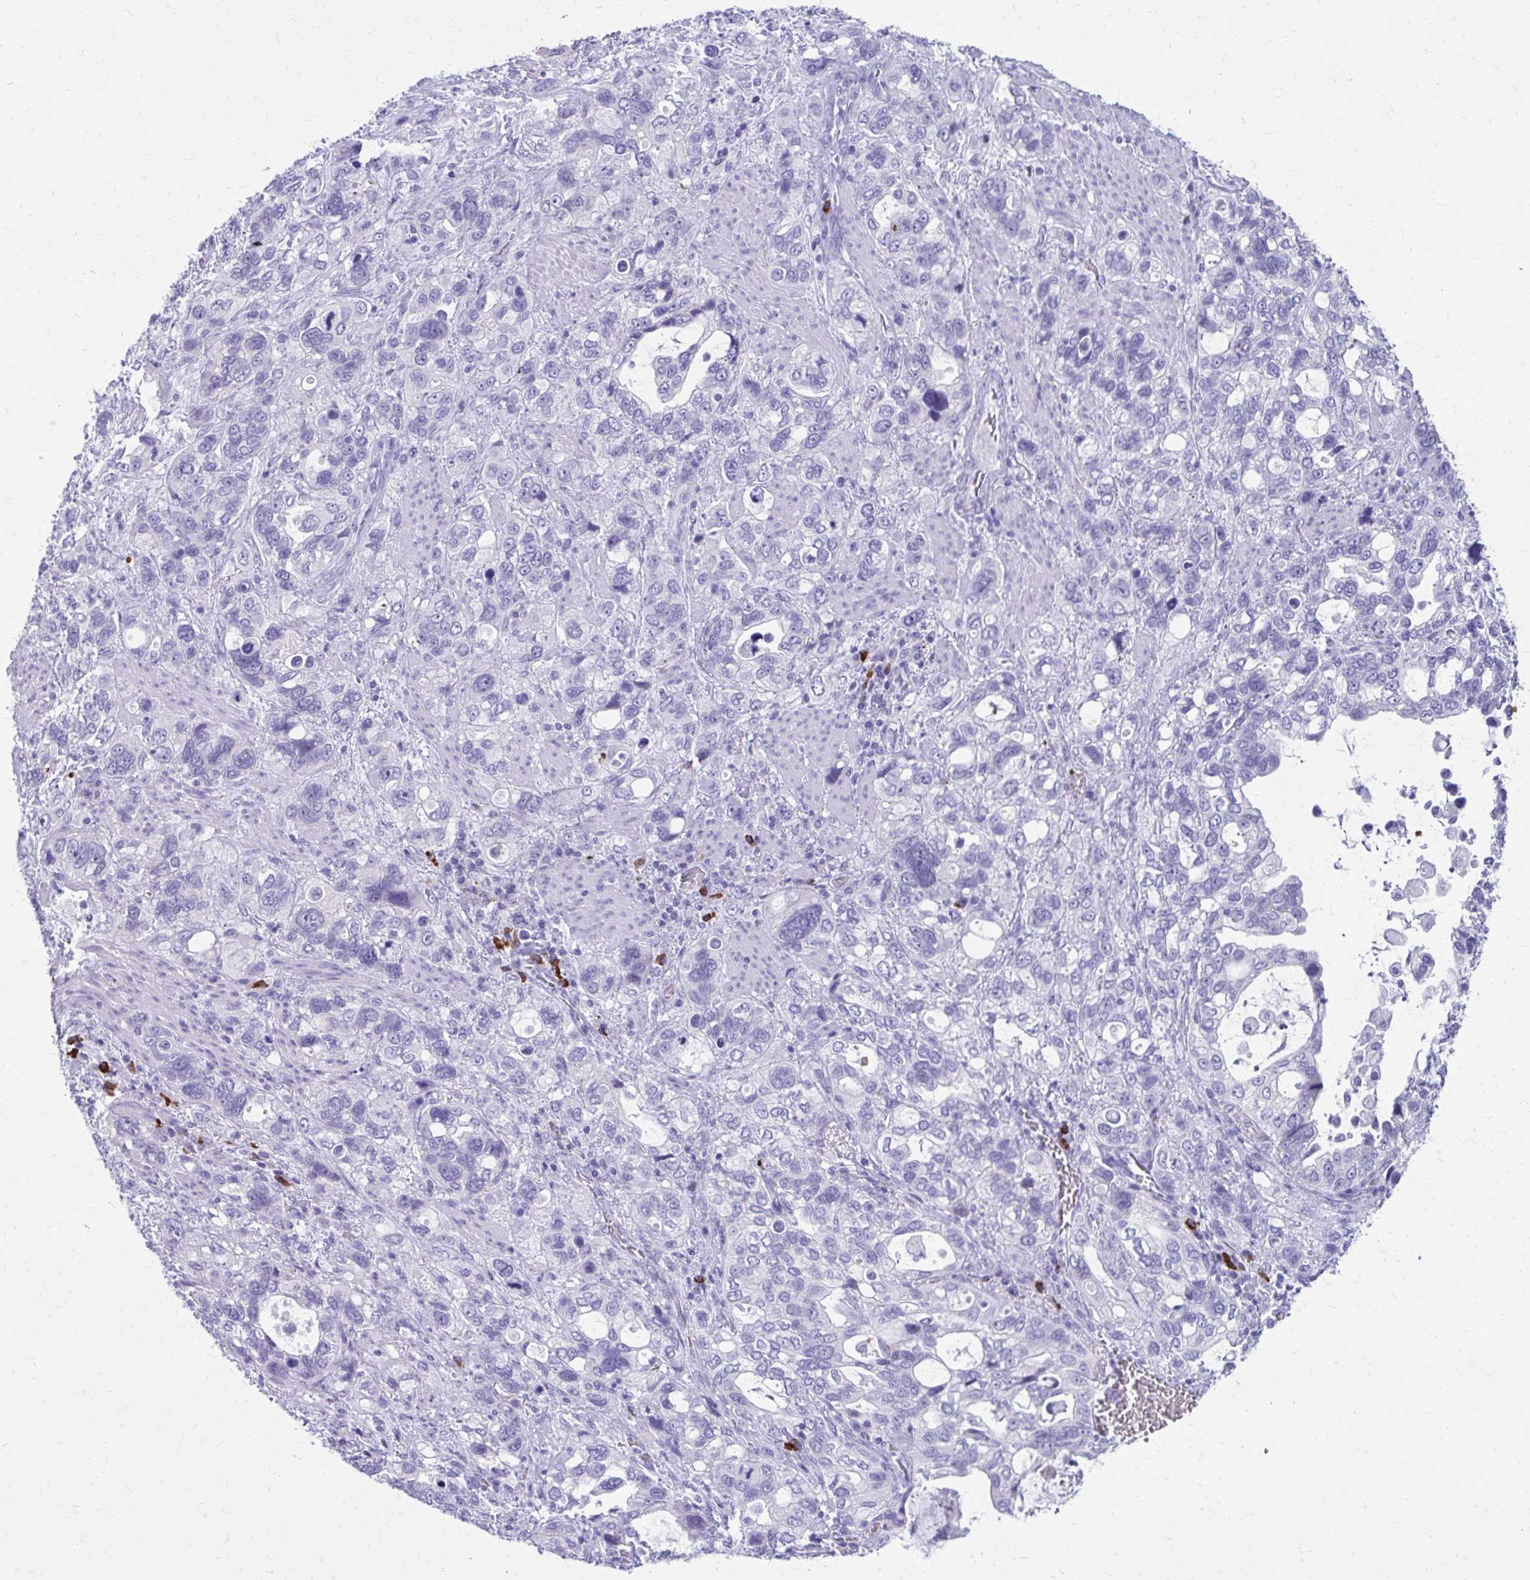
{"staining": {"intensity": "negative", "quantity": "none", "location": "none"}, "tissue": "stomach cancer", "cell_type": "Tumor cells", "image_type": "cancer", "snomed": [{"axis": "morphology", "description": "Adenocarcinoma, NOS"}, {"axis": "topography", "description": "Stomach, upper"}], "caption": "Stomach cancer (adenocarcinoma) stained for a protein using IHC reveals no expression tumor cells.", "gene": "SATL1", "patient": {"sex": "female", "age": 81}}